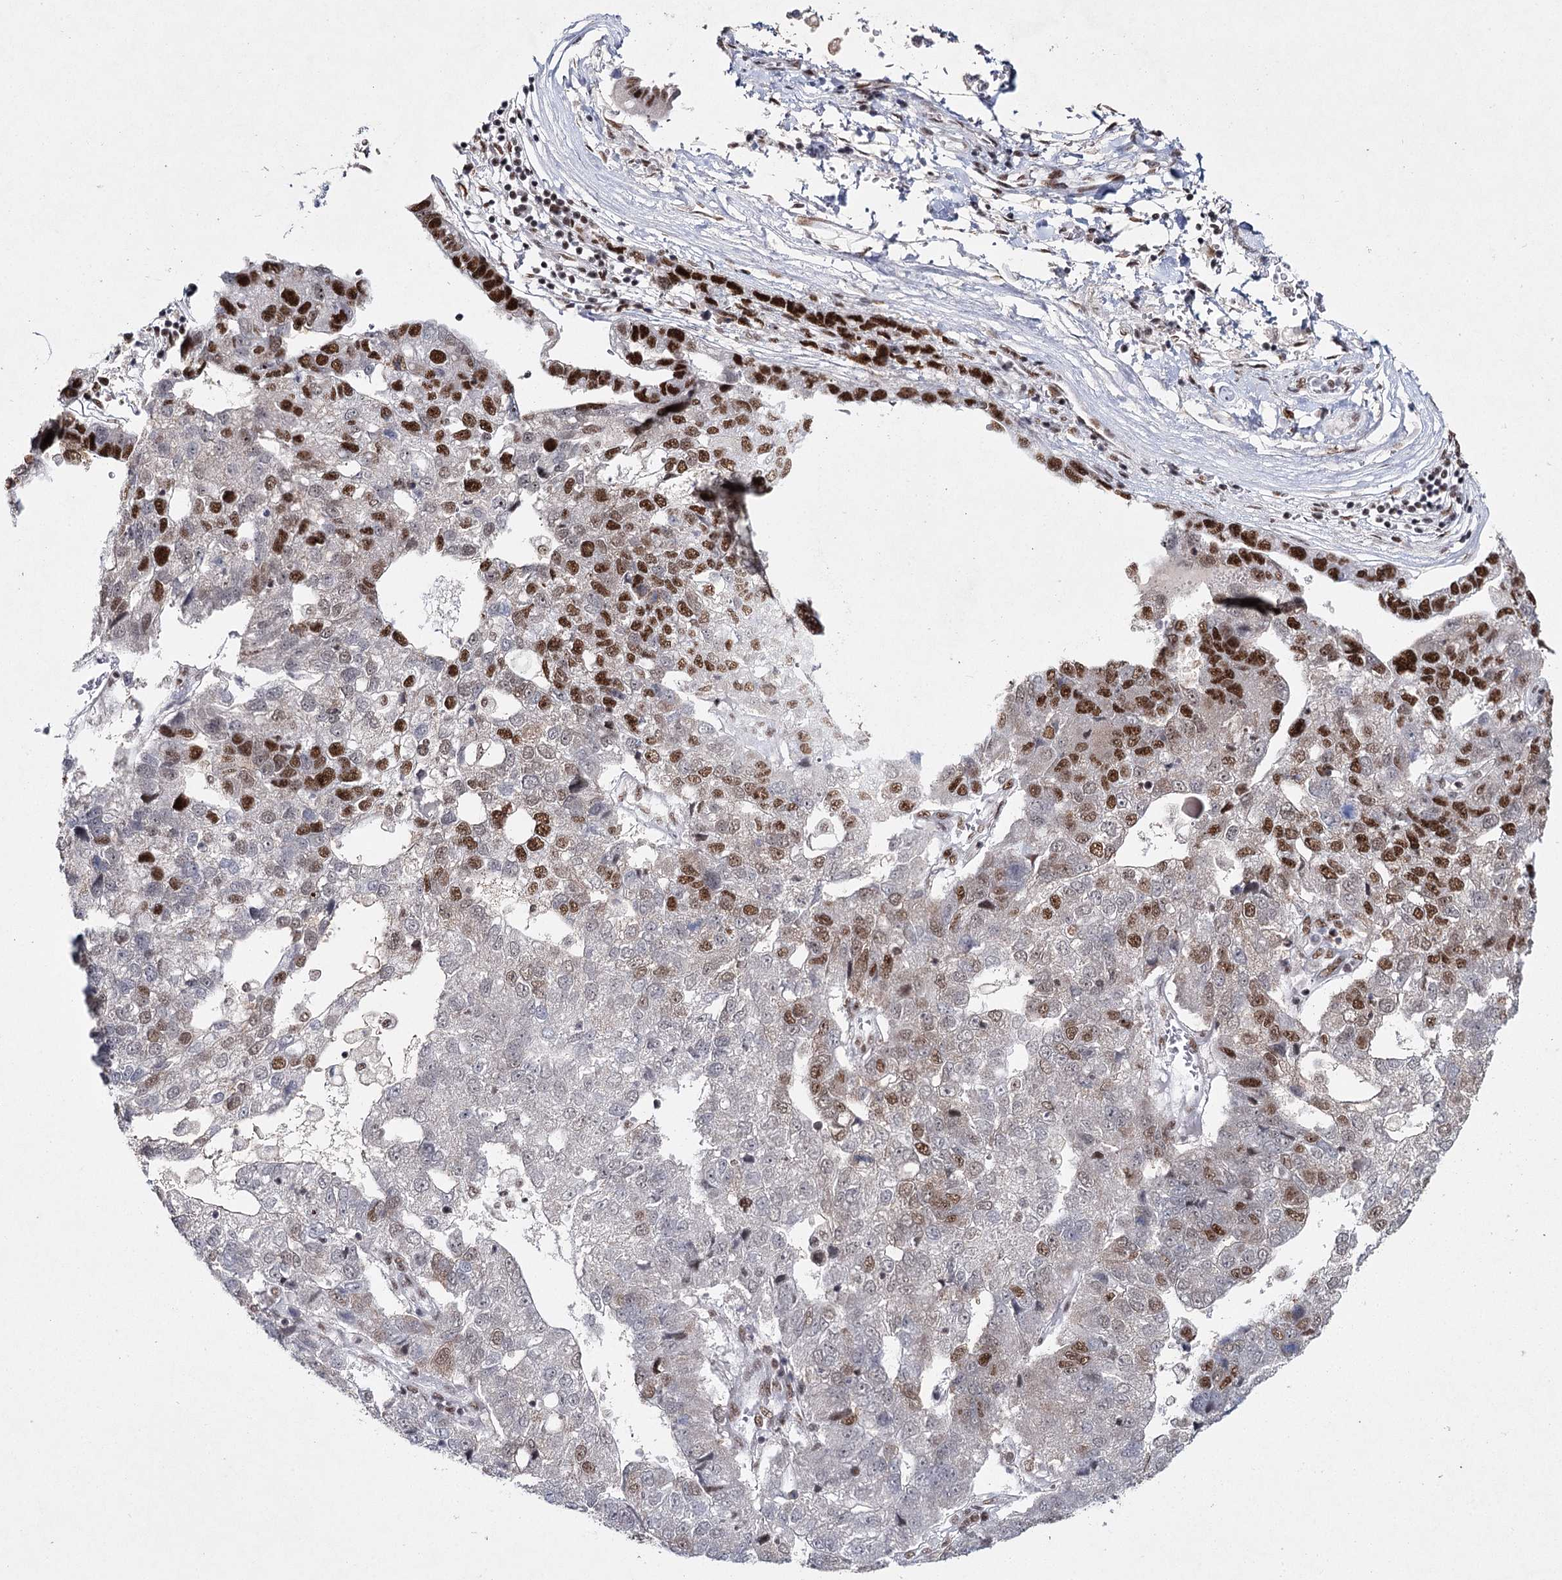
{"staining": {"intensity": "moderate", "quantity": "25%-75%", "location": "nuclear"}, "tissue": "pancreatic cancer", "cell_type": "Tumor cells", "image_type": "cancer", "snomed": [{"axis": "morphology", "description": "Adenocarcinoma, NOS"}, {"axis": "topography", "description": "Pancreas"}], "caption": "Pancreatic adenocarcinoma stained with immunohistochemistry (IHC) reveals moderate nuclear positivity in about 25%-75% of tumor cells.", "gene": "SCAF8", "patient": {"sex": "female", "age": 61}}